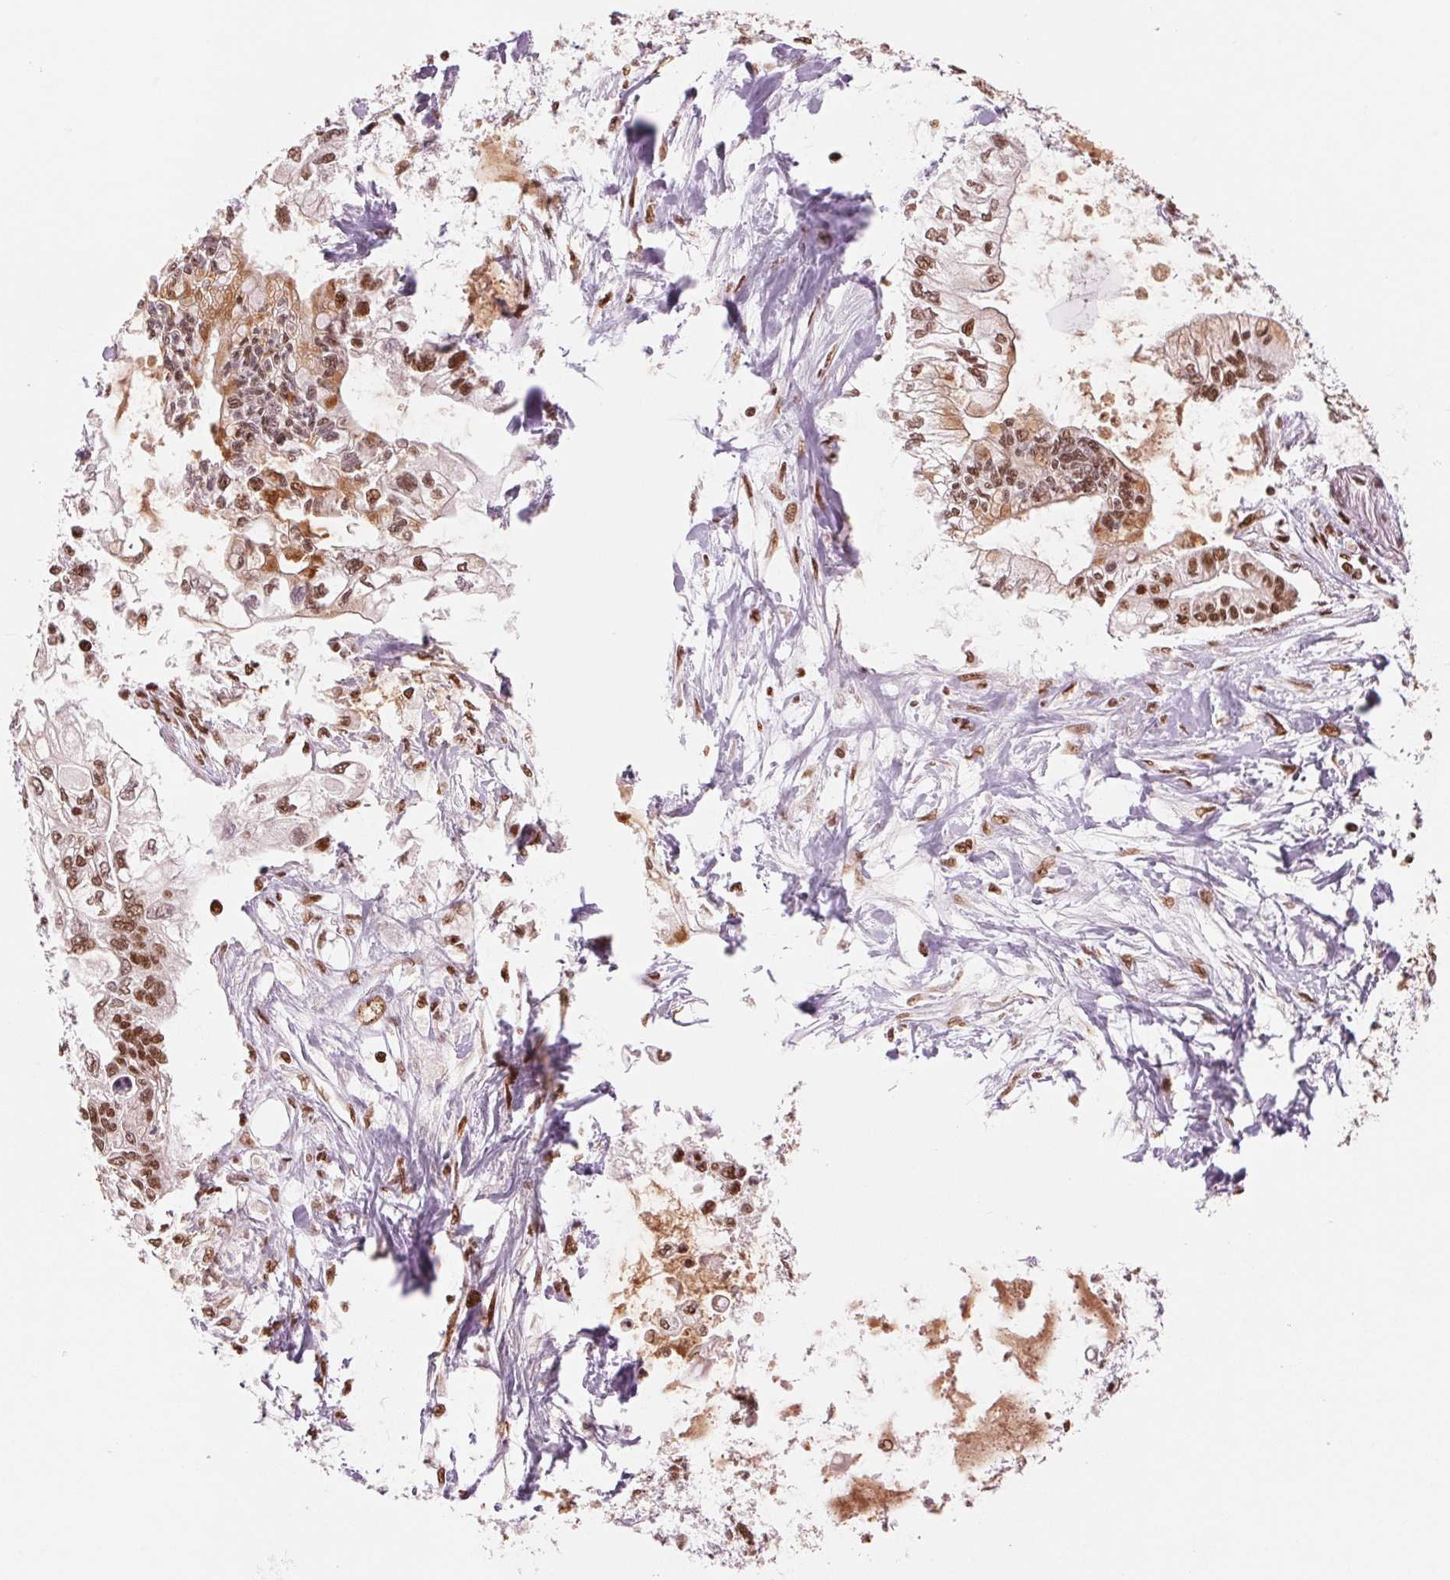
{"staining": {"intensity": "moderate", "quantity": ">75%", "location": "nuclear"}, "tissue": "pancreatic cancer", "cell_type": "Tumor cells", "image_type": "cancer", "snomed": [{"axis": "morphology", "description": "Adenocarcinoma, NOS"}, {"axis": "topography", "description": "Pancreas"}], "caption": "A high-resolution photomicrograph shows IHC staining of pancreatic cancer, which demonstrates moderate nuclear positivity in approximately >75% of tumor cells. The staining was performed using DAB, with brown indicating positive protein expression. Nuclei are stained blue with hematoxylin.", "gene": "TTLL9", "patient": {"sex": "female", "age": 77}}